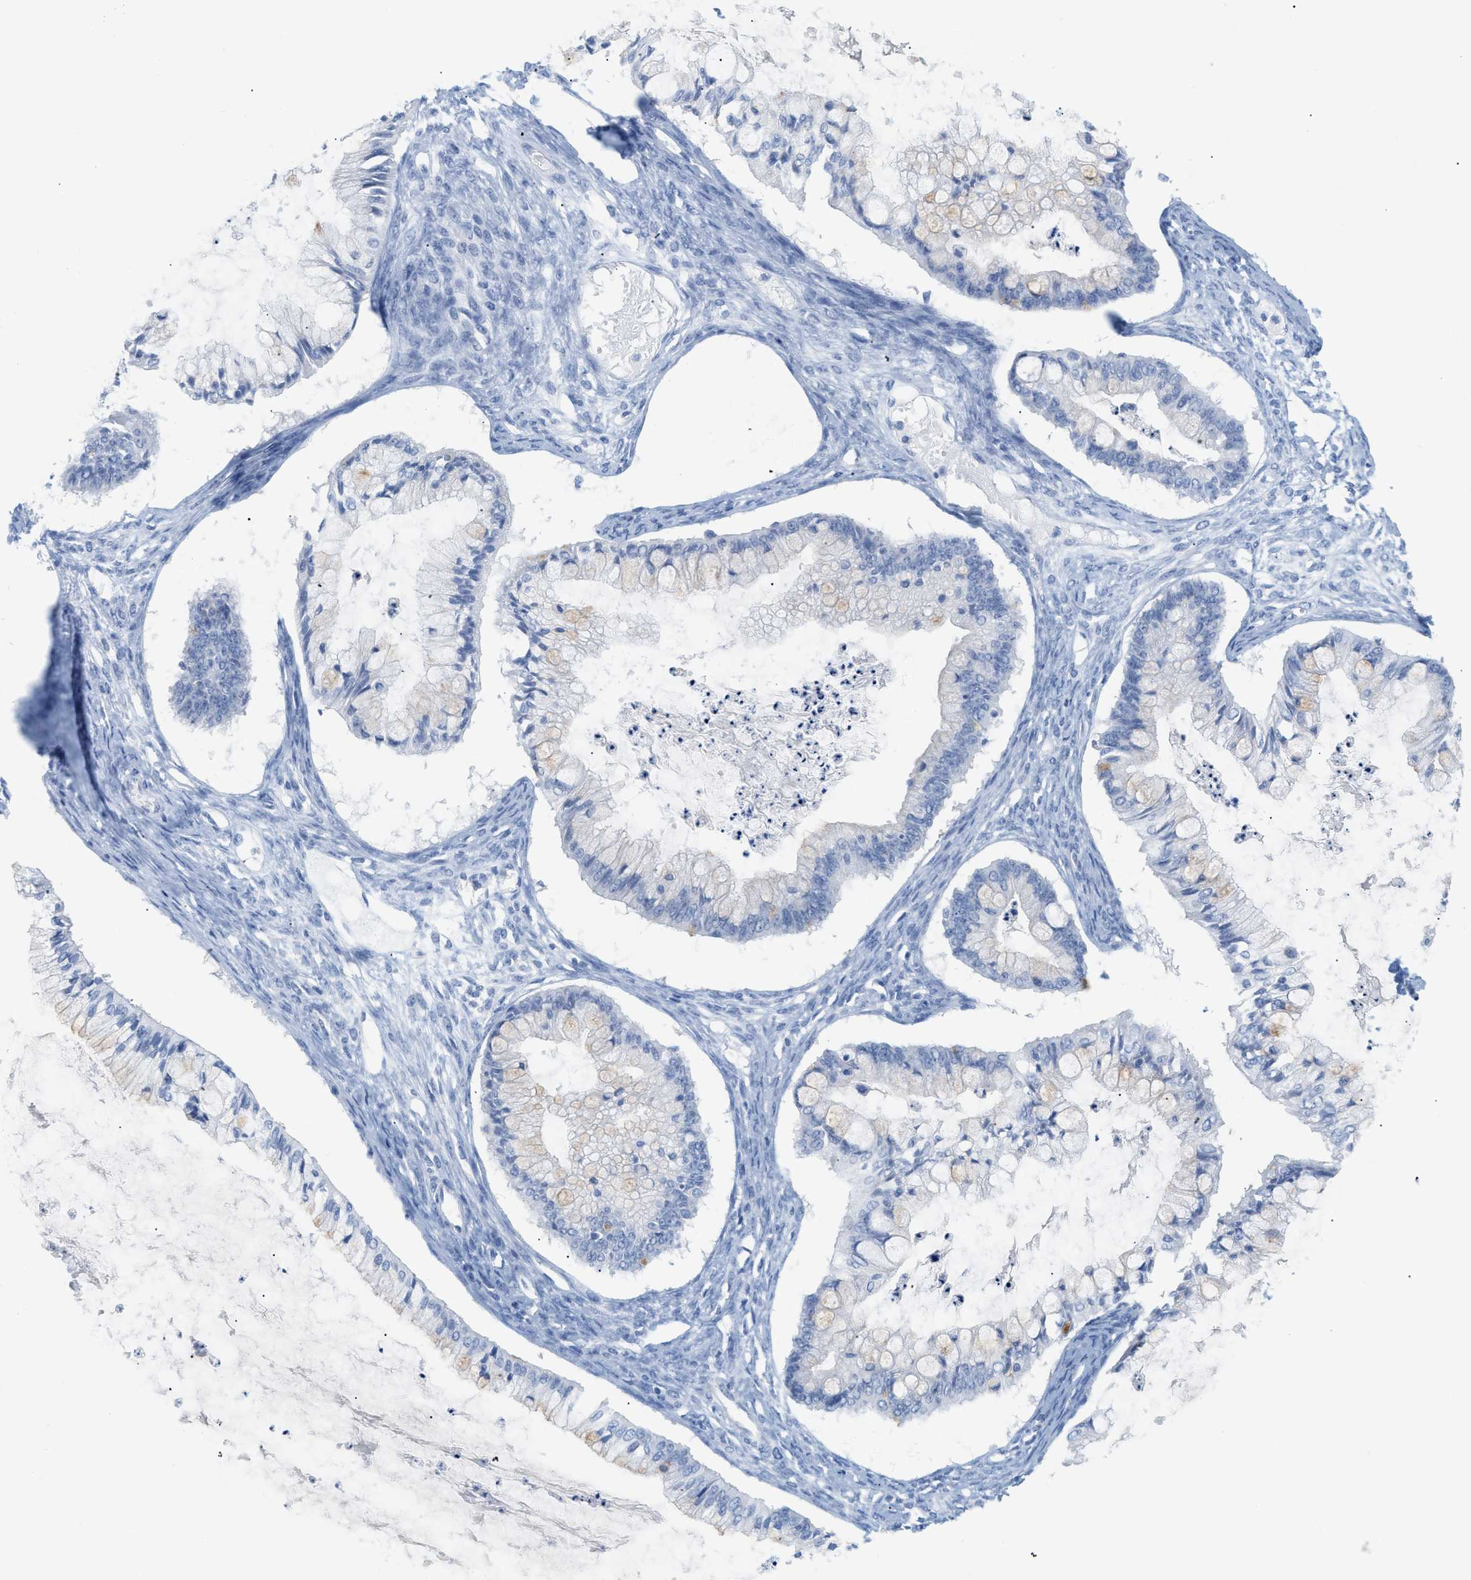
{"staining": {"intensity": "weak", "quantity": "<25%", "location": "cytoplasmic/membranous"}, "tissue": "ovarian cancer", "cell_type": "Tumor cells", "image_type": "cancer", "snomed": [{"axis": "morphology", "description": "Cystadenocarcinoma, mucinous, NOS"}, {"axis": "topography", "description": "Ovary"}], "caption": "Tumor cells show no significant protein staining in mucinous cystadenocarcinoma (ovarian).", "gene": "PAPPA", "patient": {"sex": "female", "age": 57}}